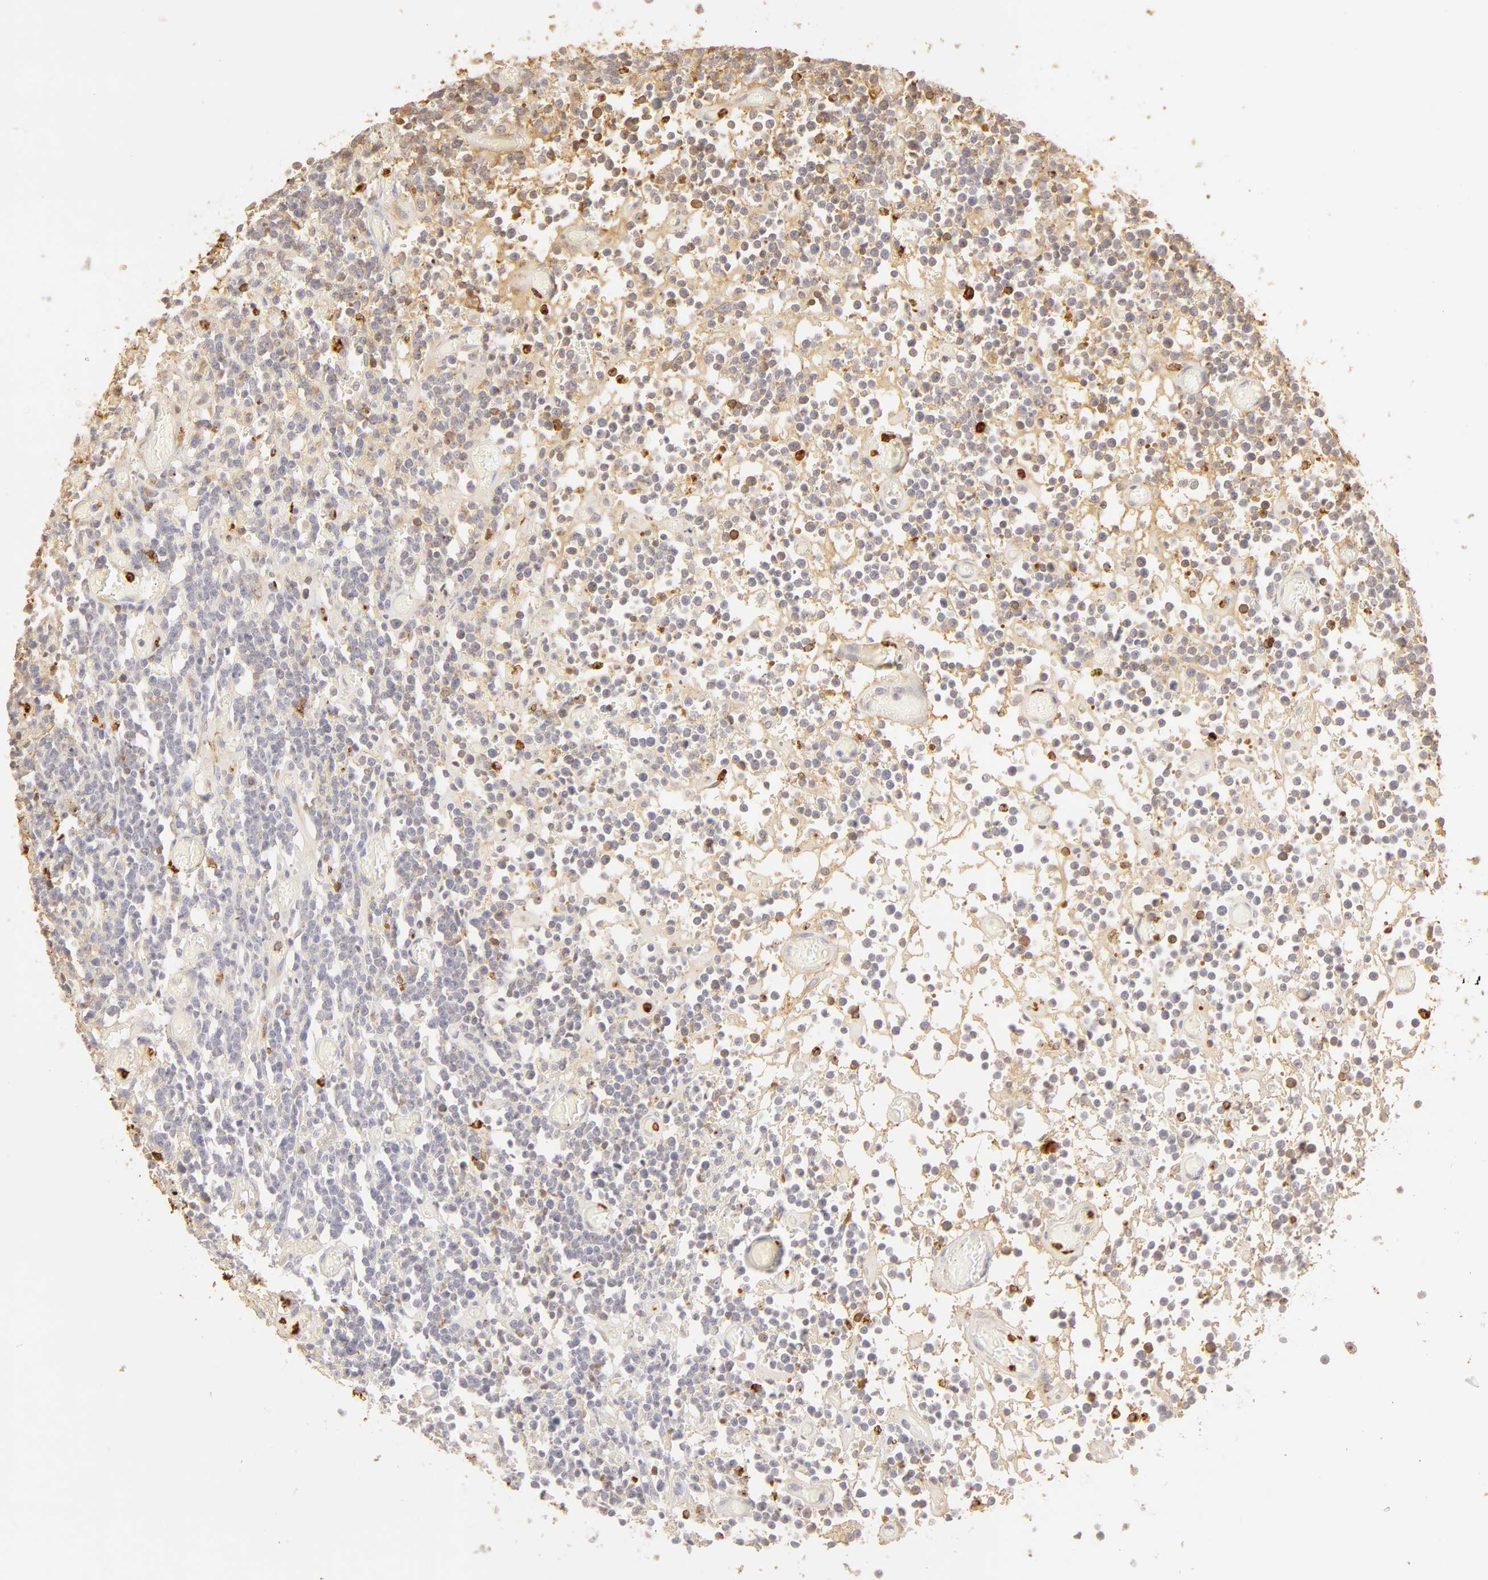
{"staining": {"intensity": "negative", "quantity": "none", "location": "none"}, "tissue": "lymphoma", "cell_type": "Tumor cells", "image_type": "cancer", "snomed": [{"axis": "morphology", "description": "Malignant lymphoma, non-Hodgkin's type, High grade"}, {"axis": "topography", "description": "Colon"}], "caption": "Immunohistochemical staining of human lymphoma demonstrates no significant staining in tumor cells.", "gene": "C1R", "patient": {"sex": "male", "age": 82}}